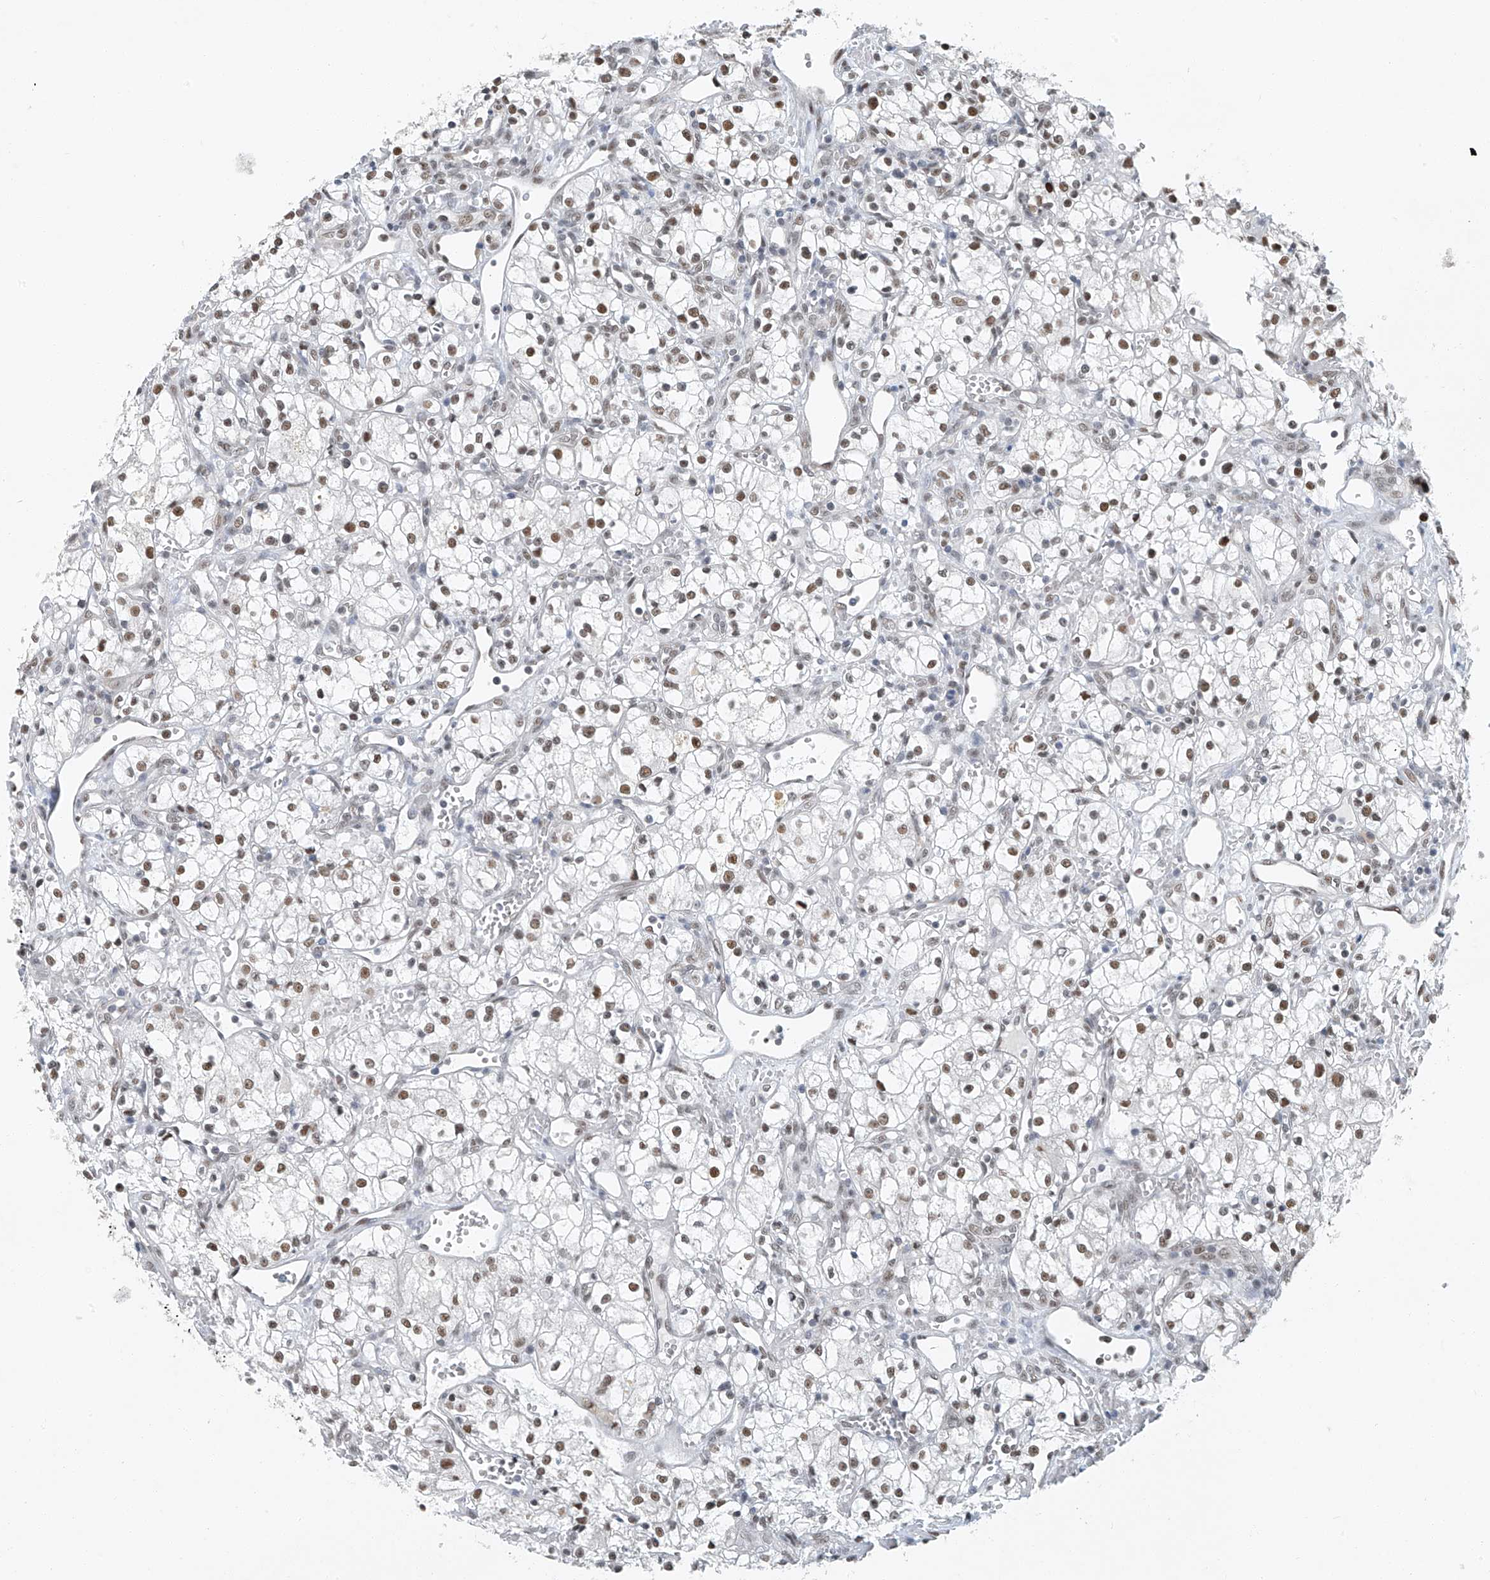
{"staining": {"intensity": "moderate", "quantity": ">75%", "location": "nuclear"}, "tissue": "renal cancer", "cell_type": "Tumor cells", "image_type": "cancer", "snomed": [{"axis": "morphology", "description": "Adenocarcinoma, NOS"}, {"axis": "topography", "description": "Kidney"}], "caption": "Protein staining of adenocarcinoma (renal) tissue exhibits moderate nuclear expression in about >75% of tumor cells.", "gene": "TAF8", "patient": {"sex": "male", "age": 59}}